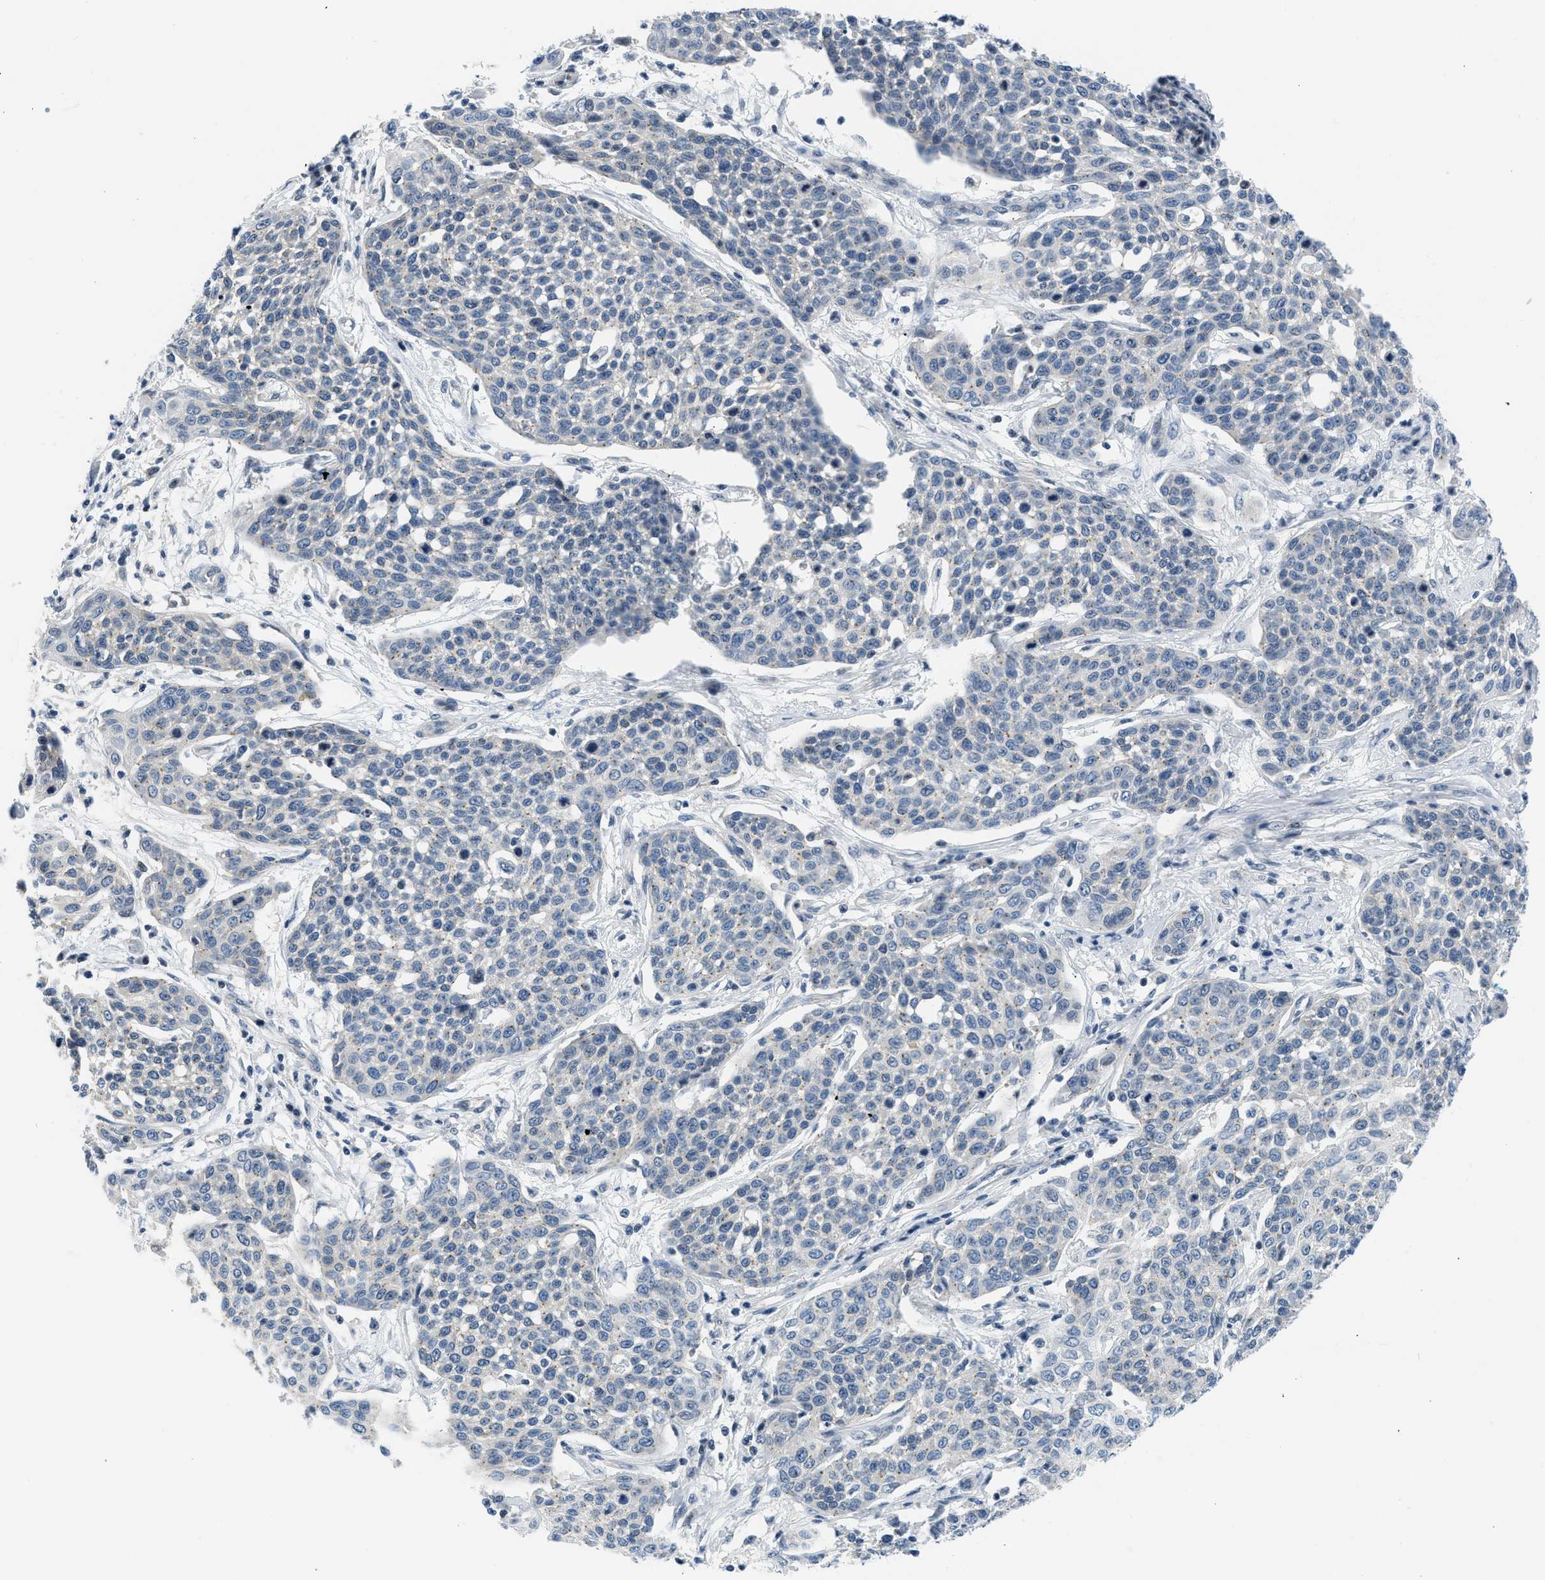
{"staining": {"intensity": "weak", "quantity": "<25%", "location": "cytoplasmic/membranous"}, "tissue": "cervical cancer", "cell_type": "Tumor cells", "image_type": "cancer", "snomed": [{"axis": "morphology", "description": "Squamous cell carcinoma, NOS"}, {"axis": "topography", "description": "Cervix"}], "caption": "There is no significant expression in tumor cells of cervical cancer.", "gene": "OLIG3", "patient": {"sex": "female", "age": 34}}